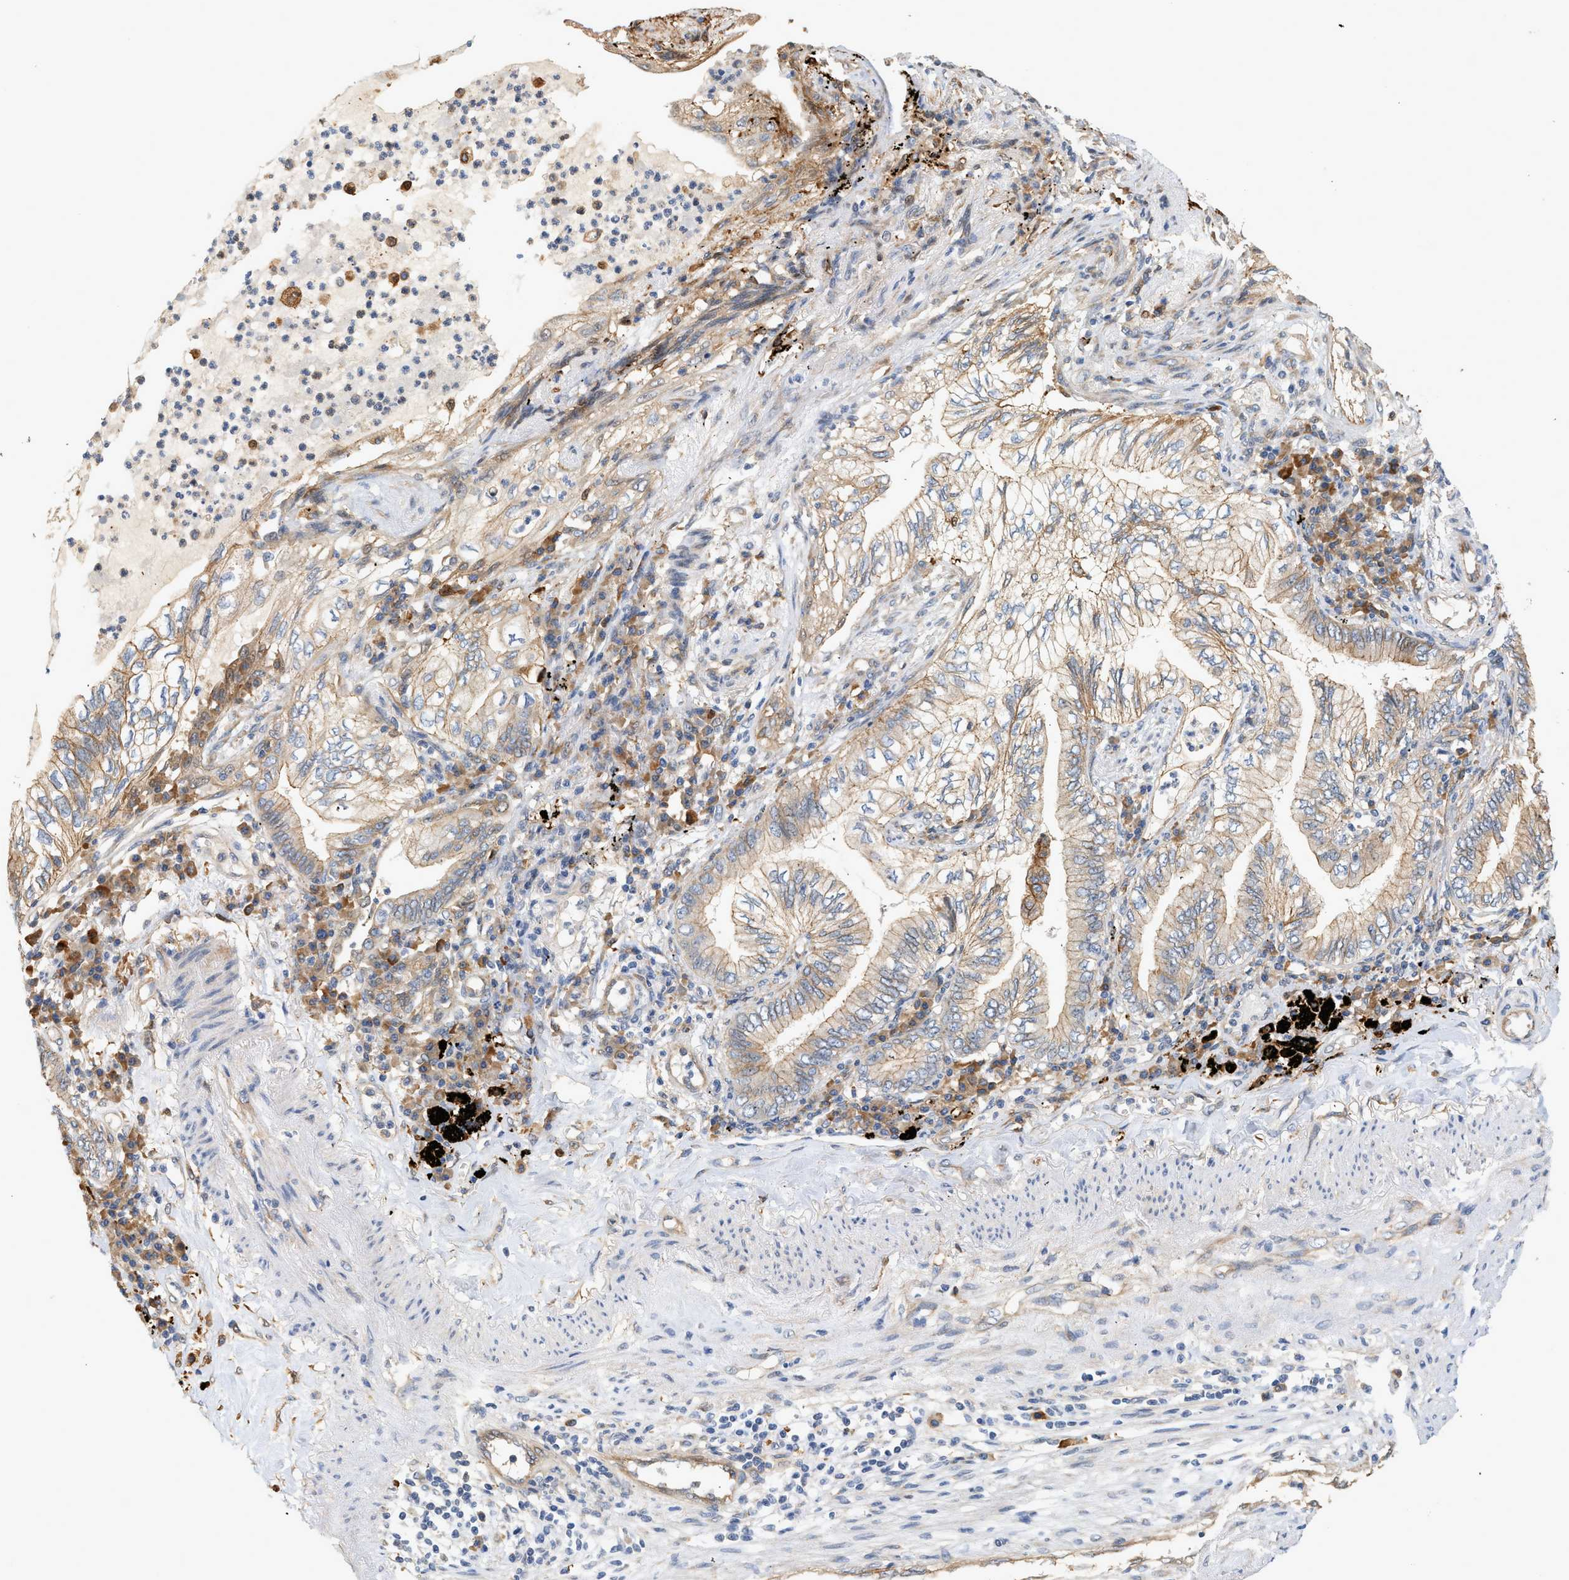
{"staining": {"intensity": "weak", "quantity": ">75%", "location": "cytoplasmic/membranous"}, "tissue": "lung cancer", "cell_type": "Tumor cells", "image_type": "cancer", "snomed": [{"axis": "morphology", "description": "Normal tissue, NOS"}, {"axis": "morphology", "description": "Adenocarcinoma, NOS"}, {"axis": "topography", "description": "Bronchus"}, {"axis": "topography", "description": "Lung"}], "caption": "Protein expression analysis of lung adenocarcinoma displays weak cytoplasmic/membranous positivity in about >75% of tumor cells.", "gene": "CTXN1", "patient": {"sex": "female", "age": 70}}